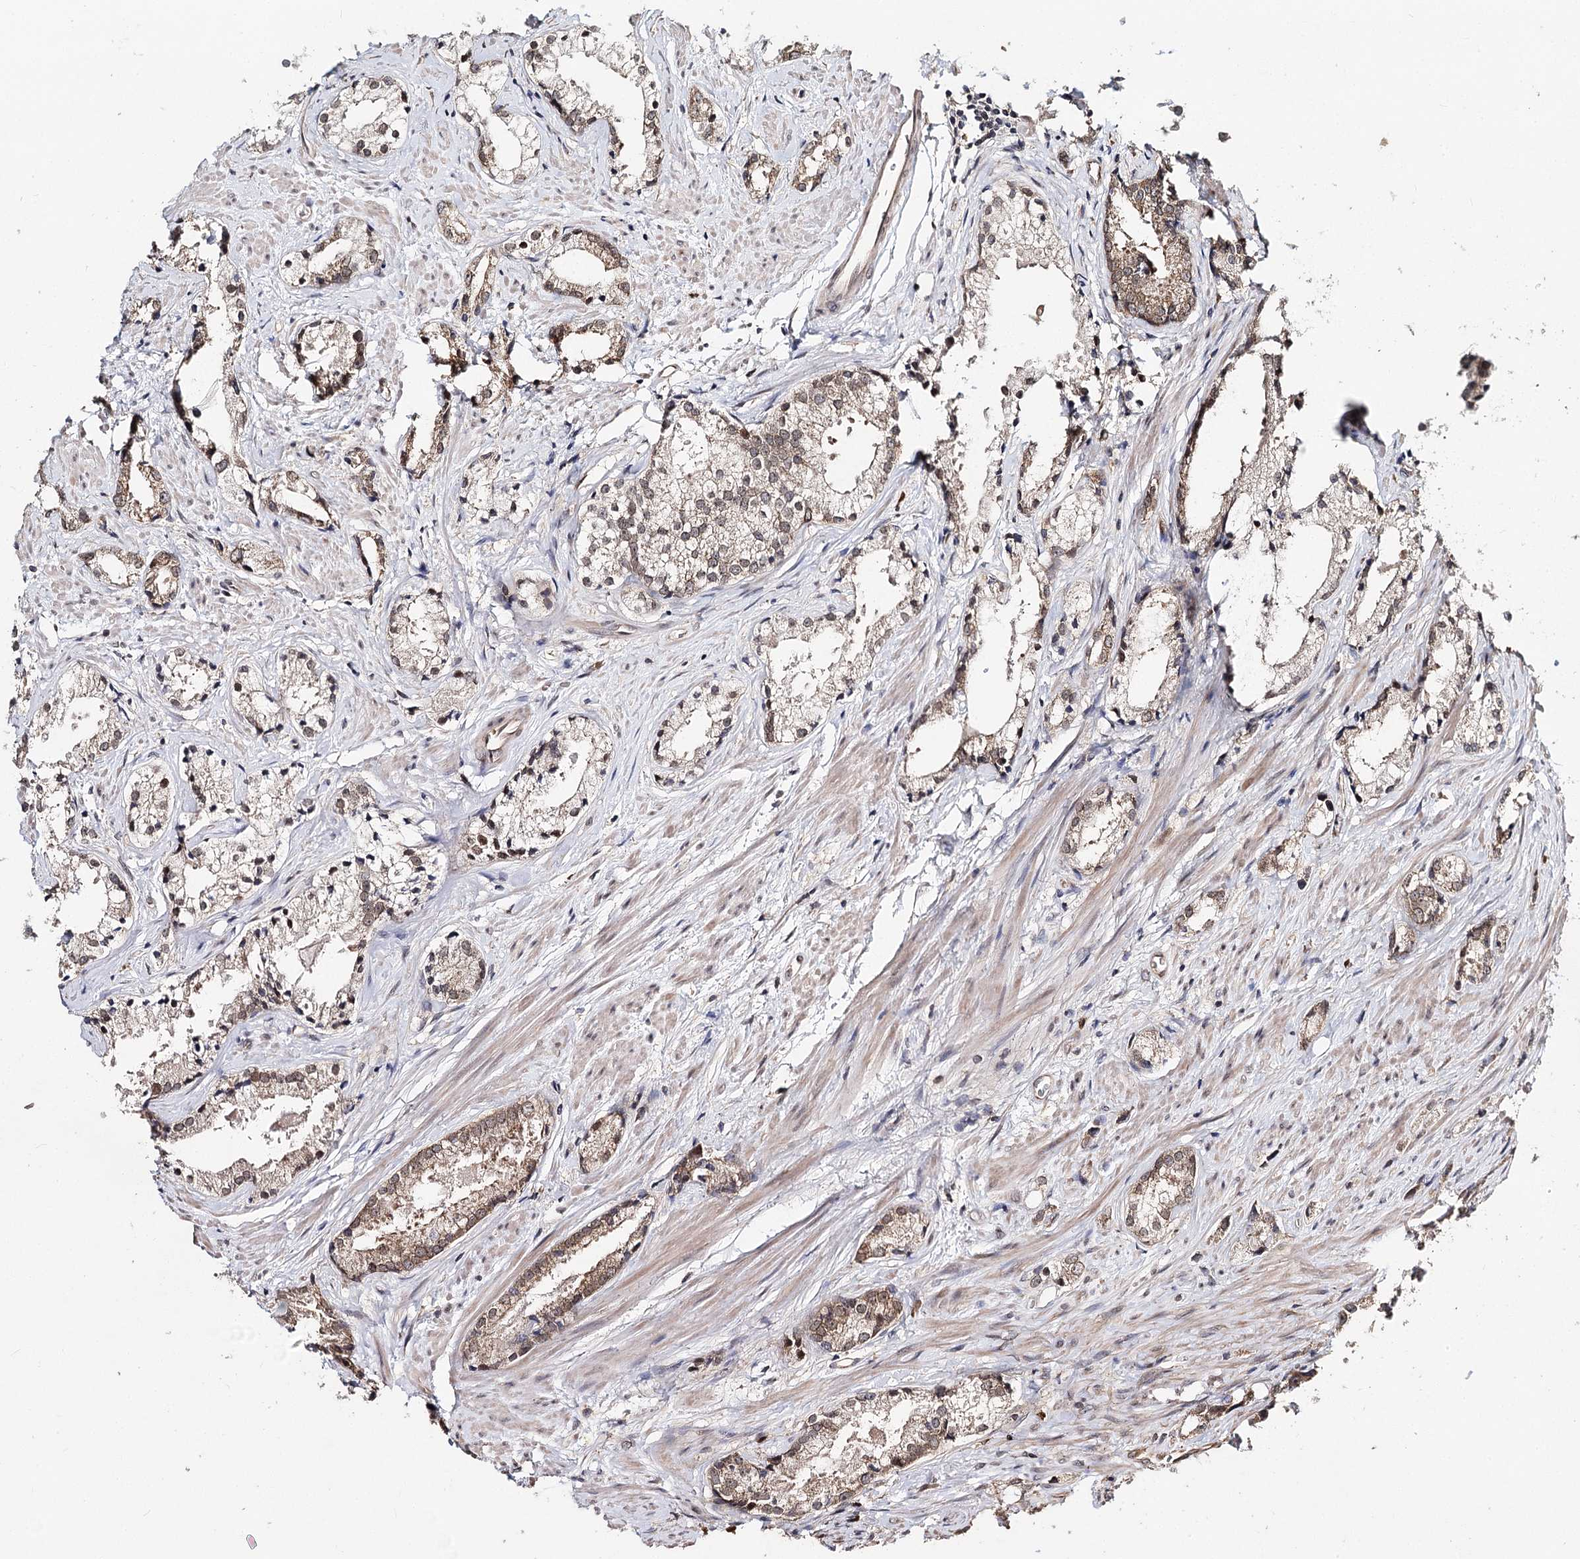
{"staining": {"intensity": "weak", "quantity": "25%-75%", "location": "cytoplasmic/membranous"}, "tissue": "prostate cancer", "cell_type": "Tumor cells", "image_type": "cancer", "snomed": [{"axis": "morphology", "description": "Adenocarcinoma, High grade"}, {"axis": "topography", "description": "Prostate"}], "caption": "Immunohistochemistry staining of high-grade adenocarcinoma (prostate), which demonstrates low levels of weak cytoplasmic/membranous staining in about 25%-75% of tumor cells indicating weak cytoplasmic/membranous protein positivity. The staining was performed using DAB (brown) for protein detection and nuclei were counterstained in hematoxylin (blue).", "gene": "NOPCHAP1", "patient": {"sex": "male", "age": 66}}